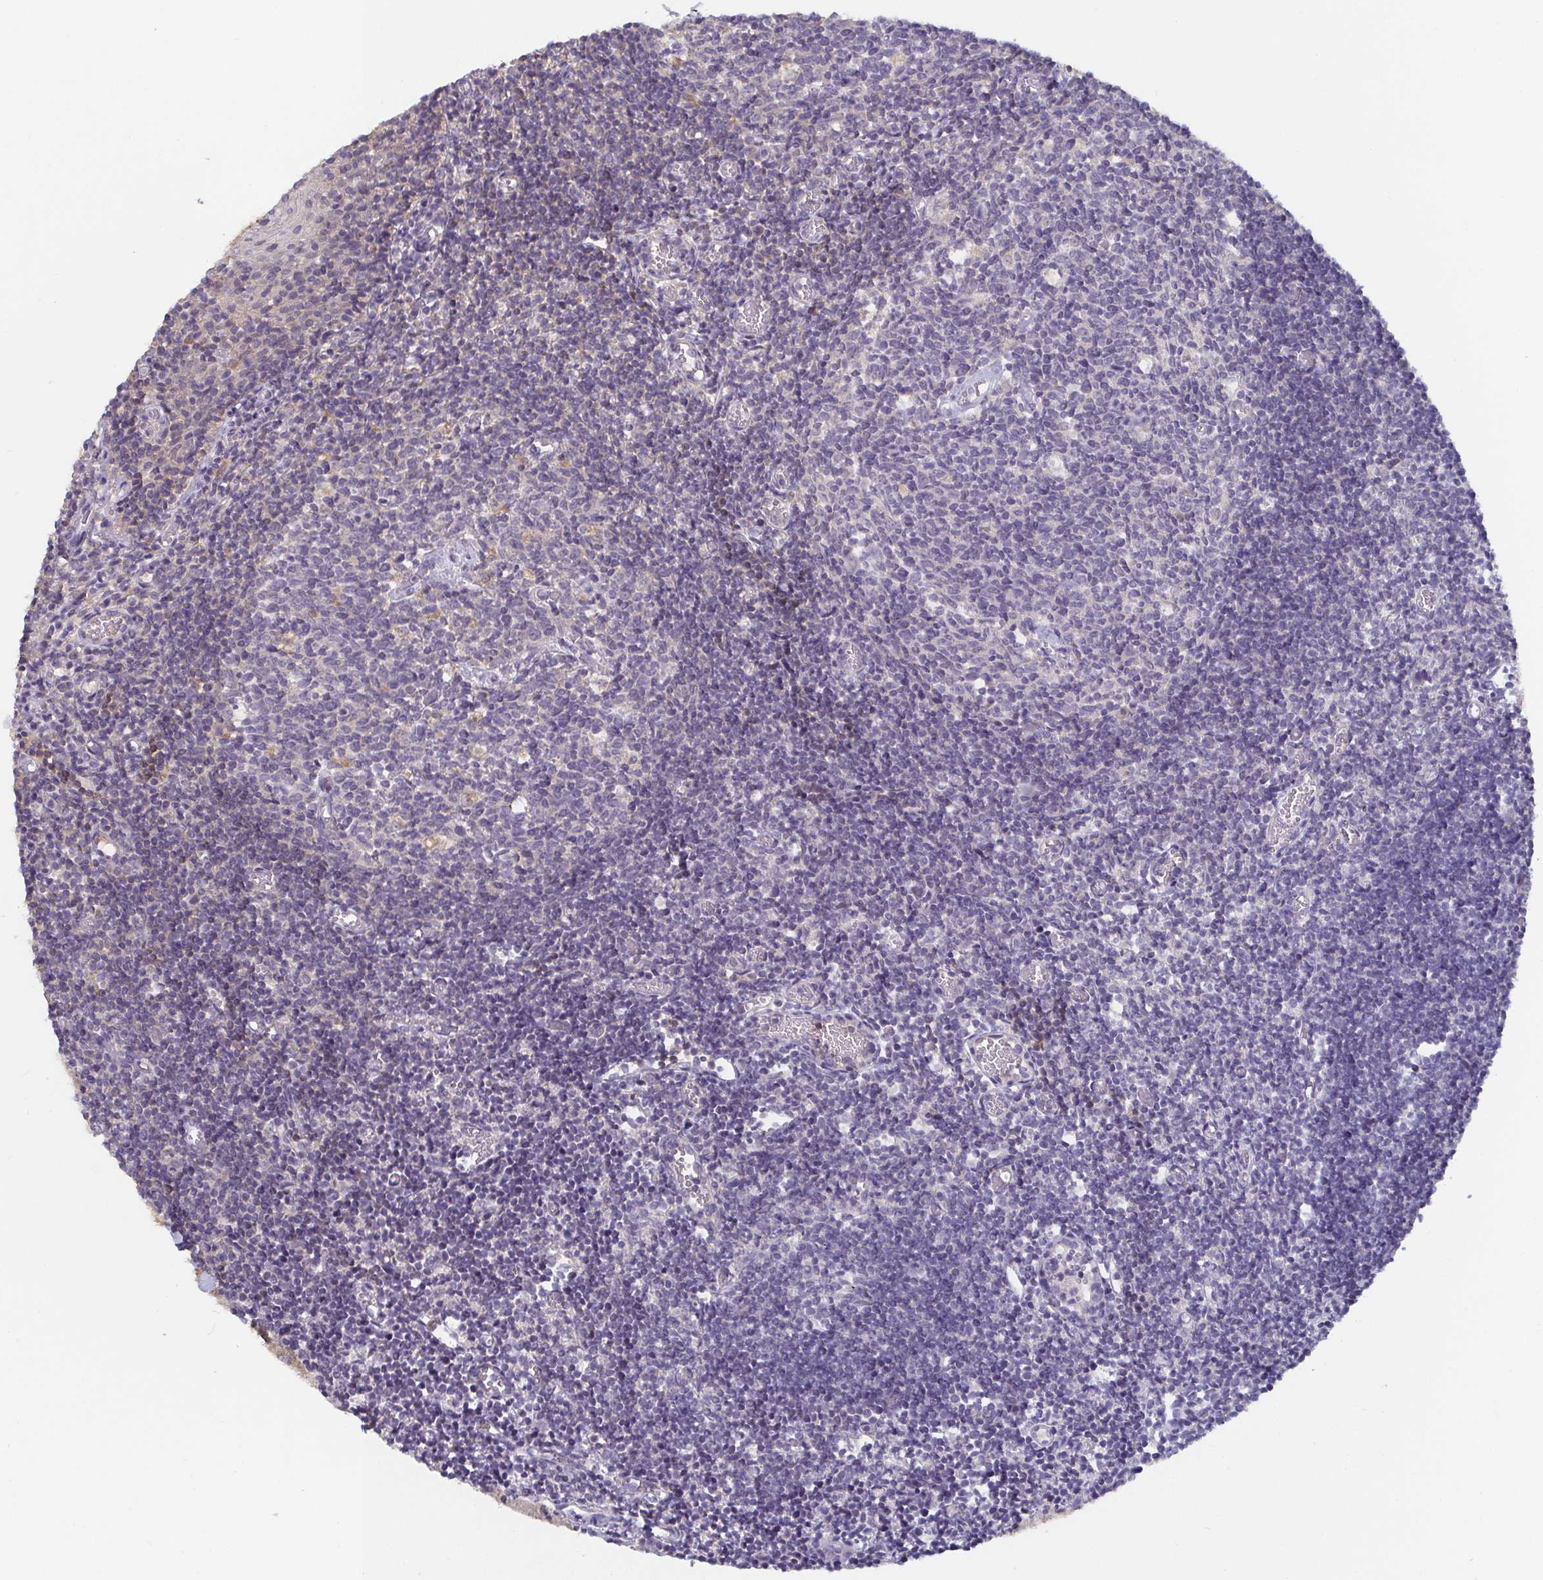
{"staining": {"intensity": "strong", "quantity": "<25%", "location": "cytoplasmic/membranous"}, "tissue": "tonsil", "cell_type": "Germinal center cells", "image_type": "normal", "snomed": [{"axis": "morphology", "description": "Normal tissue, NOS"}, {"axis": "topography", "description": "Tonsil"}], "caption": "Protein expression analysis of normal human tonsil reveals strong cytoplasmic/membranous positivity in about <25% of germinal center cells.", "gene": "CDH18", "patient": {"sex": "female", "age": 10}}